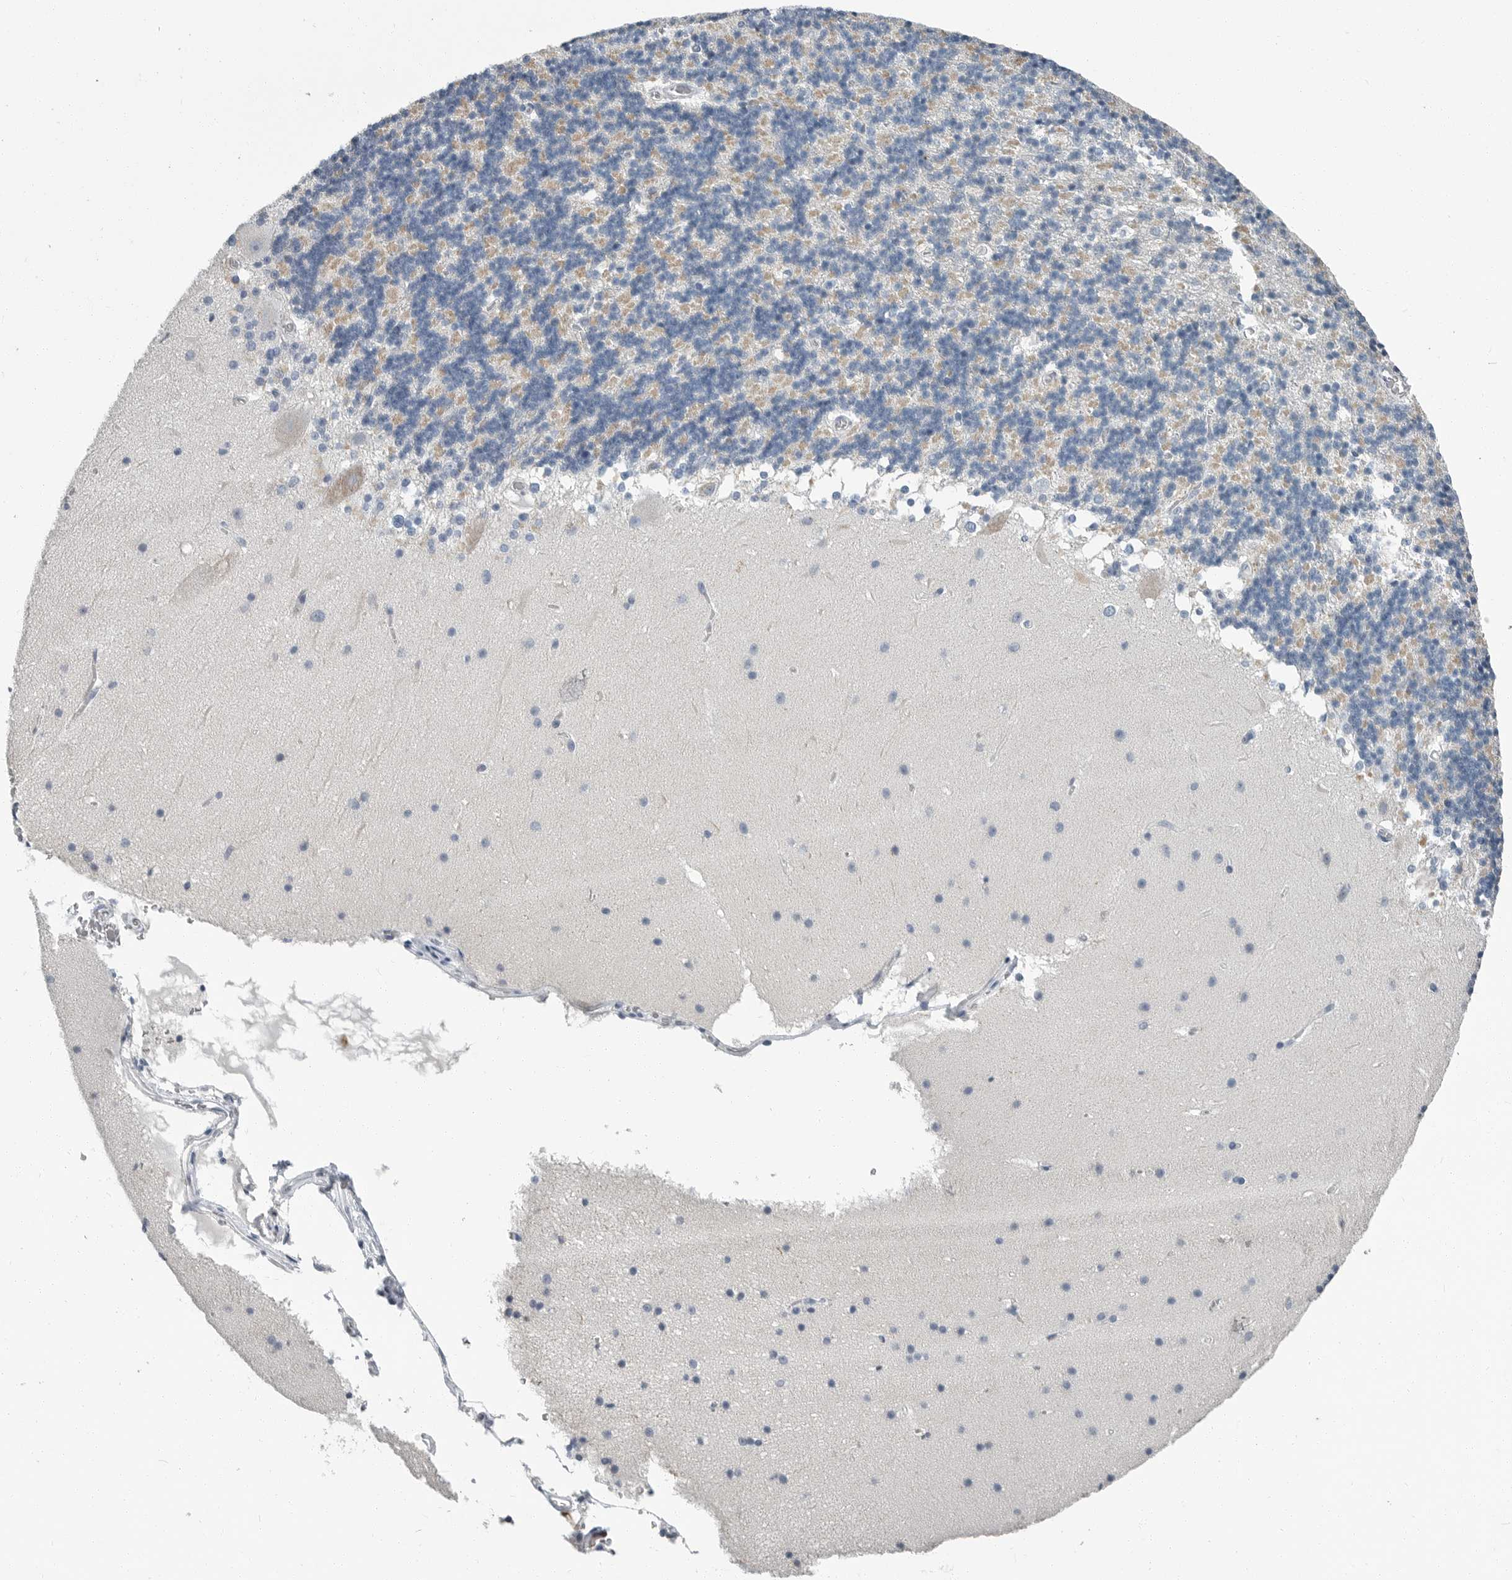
{"staining": {"intensity": "negative", "quantity": "none", "location": "none"}, "tissue": "cerebellum", "cell_type": "Cells in granular layer", "image_type": "normal", "snomed": [{"axis": "morphology", "description": "Normal tissue, NOS"}, {"axis": "topography", "description": "Cerebellum"}], "caption": "Immunohistochemical staining of unremarkable human cerebellum exhibits no significant staining in cells in granular layer. (DAB immunohistochemistry (IHC) visualized using brightfield microscopy, high magnification).", "gene": "PLN", "patient": {"sex": "female", "age": 19}}